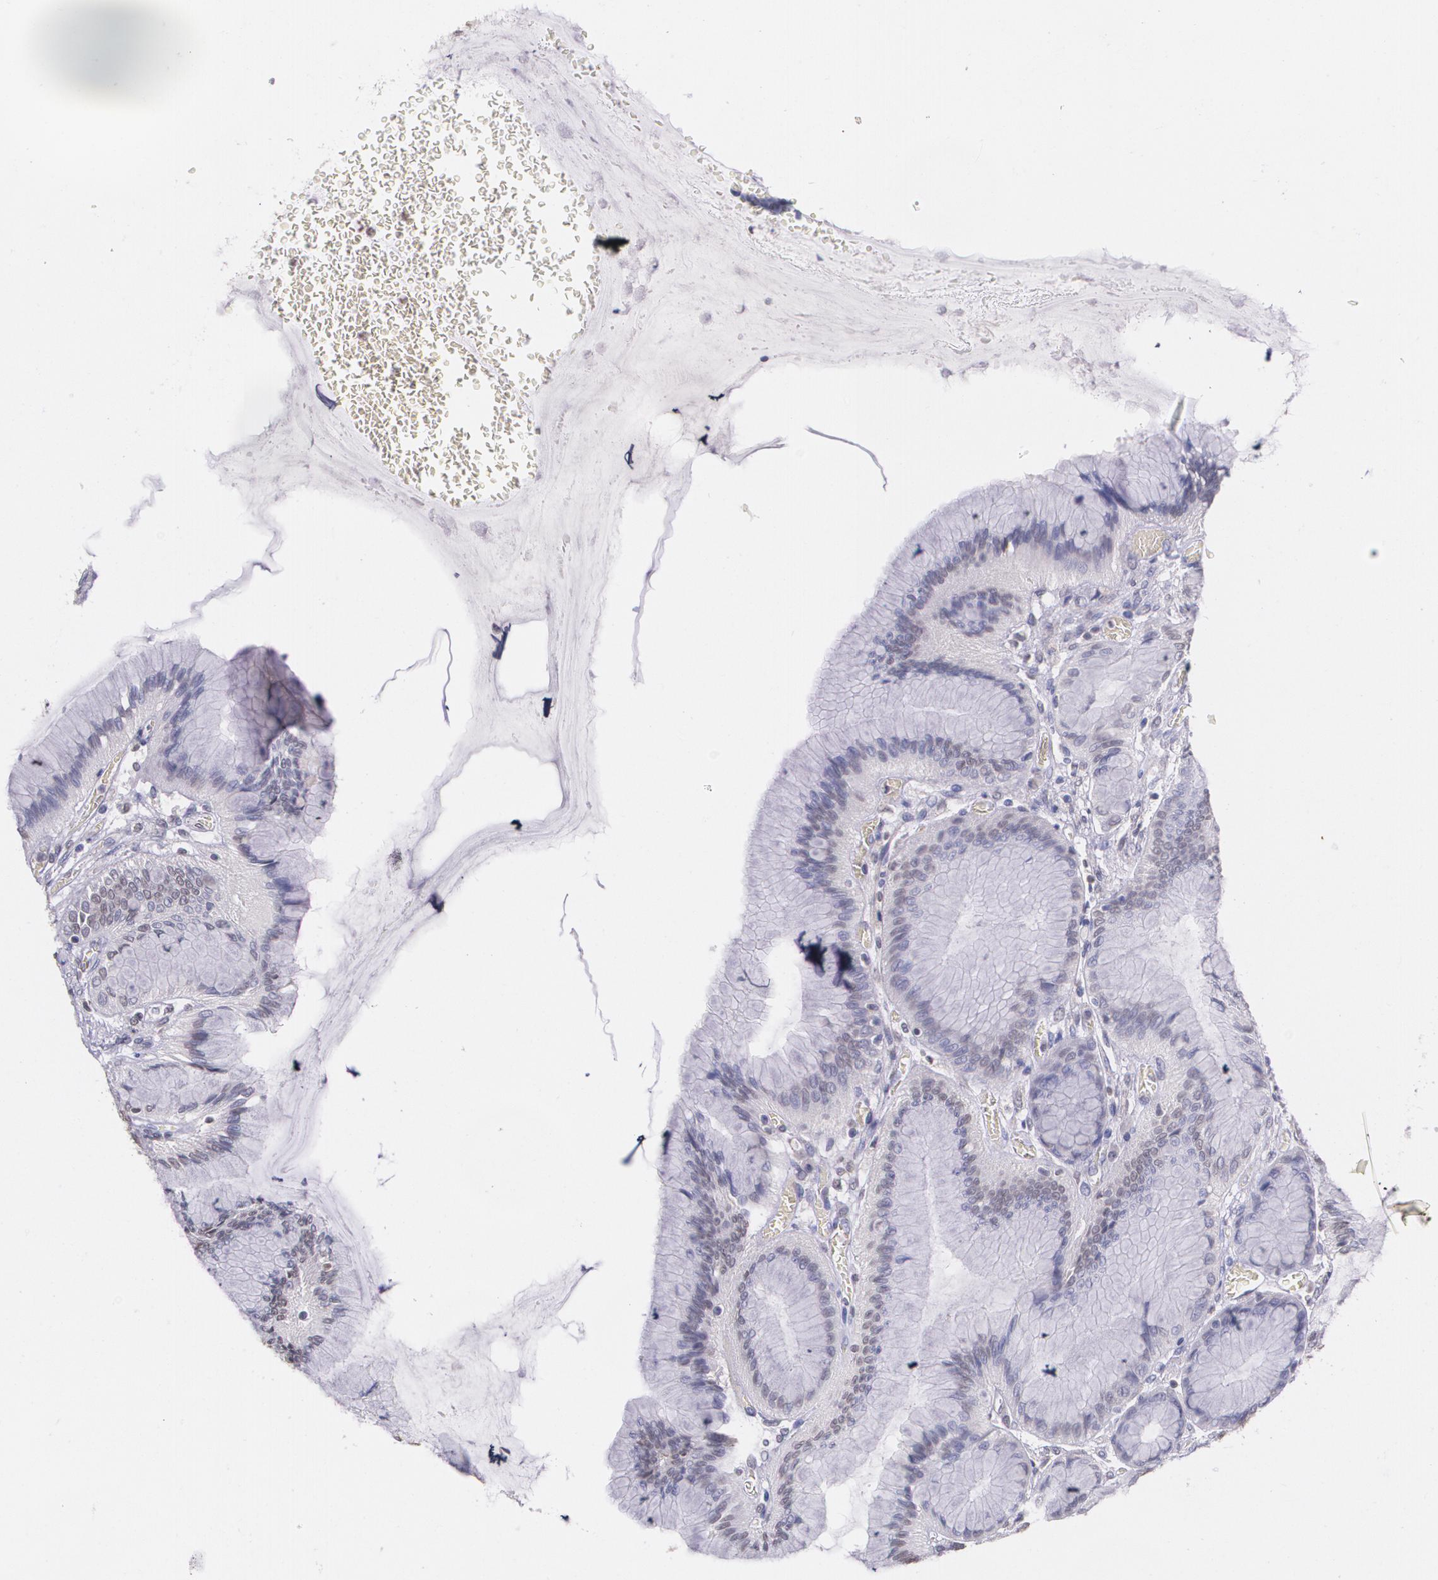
{"staining": {"intensity": "negative", "quantity": "none", "location": "none"}, "tissue": "stomach", "cell_type": "Glandular cells", "image_type": "normal", "snomed": [{"axis": "morphology", "description": "Normal tissue, NOS"}, {"axis": "morphology", "description": "Adenocarcinoma, NOS"}, {"axis": "topography", "description": "Stomach"}, {"axis": "topography", "description": "Stomach, lower"}], "caption": "Immunohistochemical staining of unremarkable stomach exhibits no significant positivity in glandular cells. (DAB (3,3'-diaminobenzidine) IHC visualized using brightfield microscopy, high magnification).", "gene": "RTN1", "patient": {"sex": "female", "age": 65}}